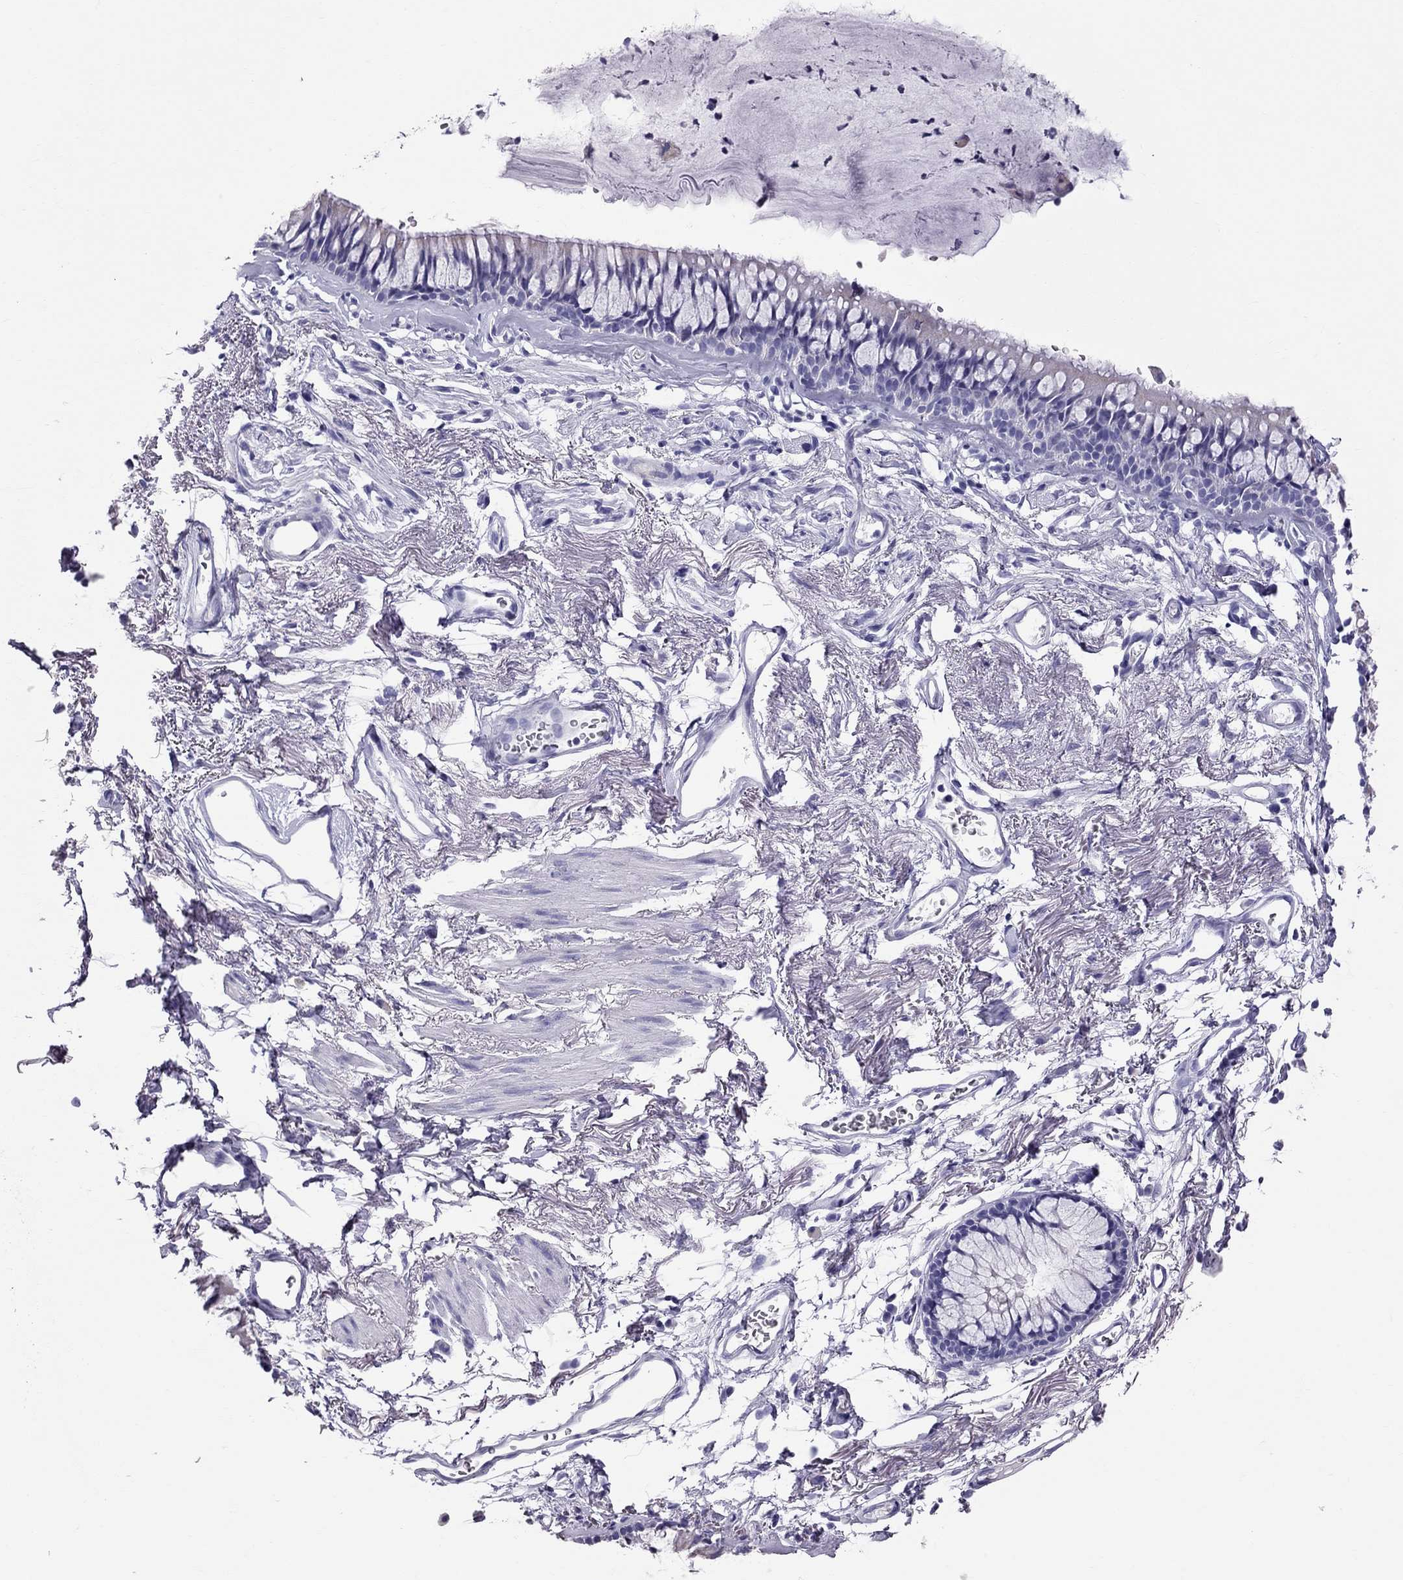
{"staining": {"intensity": "negative", "quantity": "none", "location": "none"}, "tissue": "adipose tissue", "cell_type": "Adipocytes", "image_type": "normal", "snomed": [{"axis": "morphology", "description": "Normal tissue, NOS"}, {"axis": "topography", "description": "Cartilage tissue"}, {"axis": "topography", "description": "Bronchus"}], "caption": "Immunohistochemistry image of benign adipose tissue stained for a protein (brown), which displays no staining in adipocytes.", "gene": "TTLL13", "patient": {"sex": "female", "age": 79}}